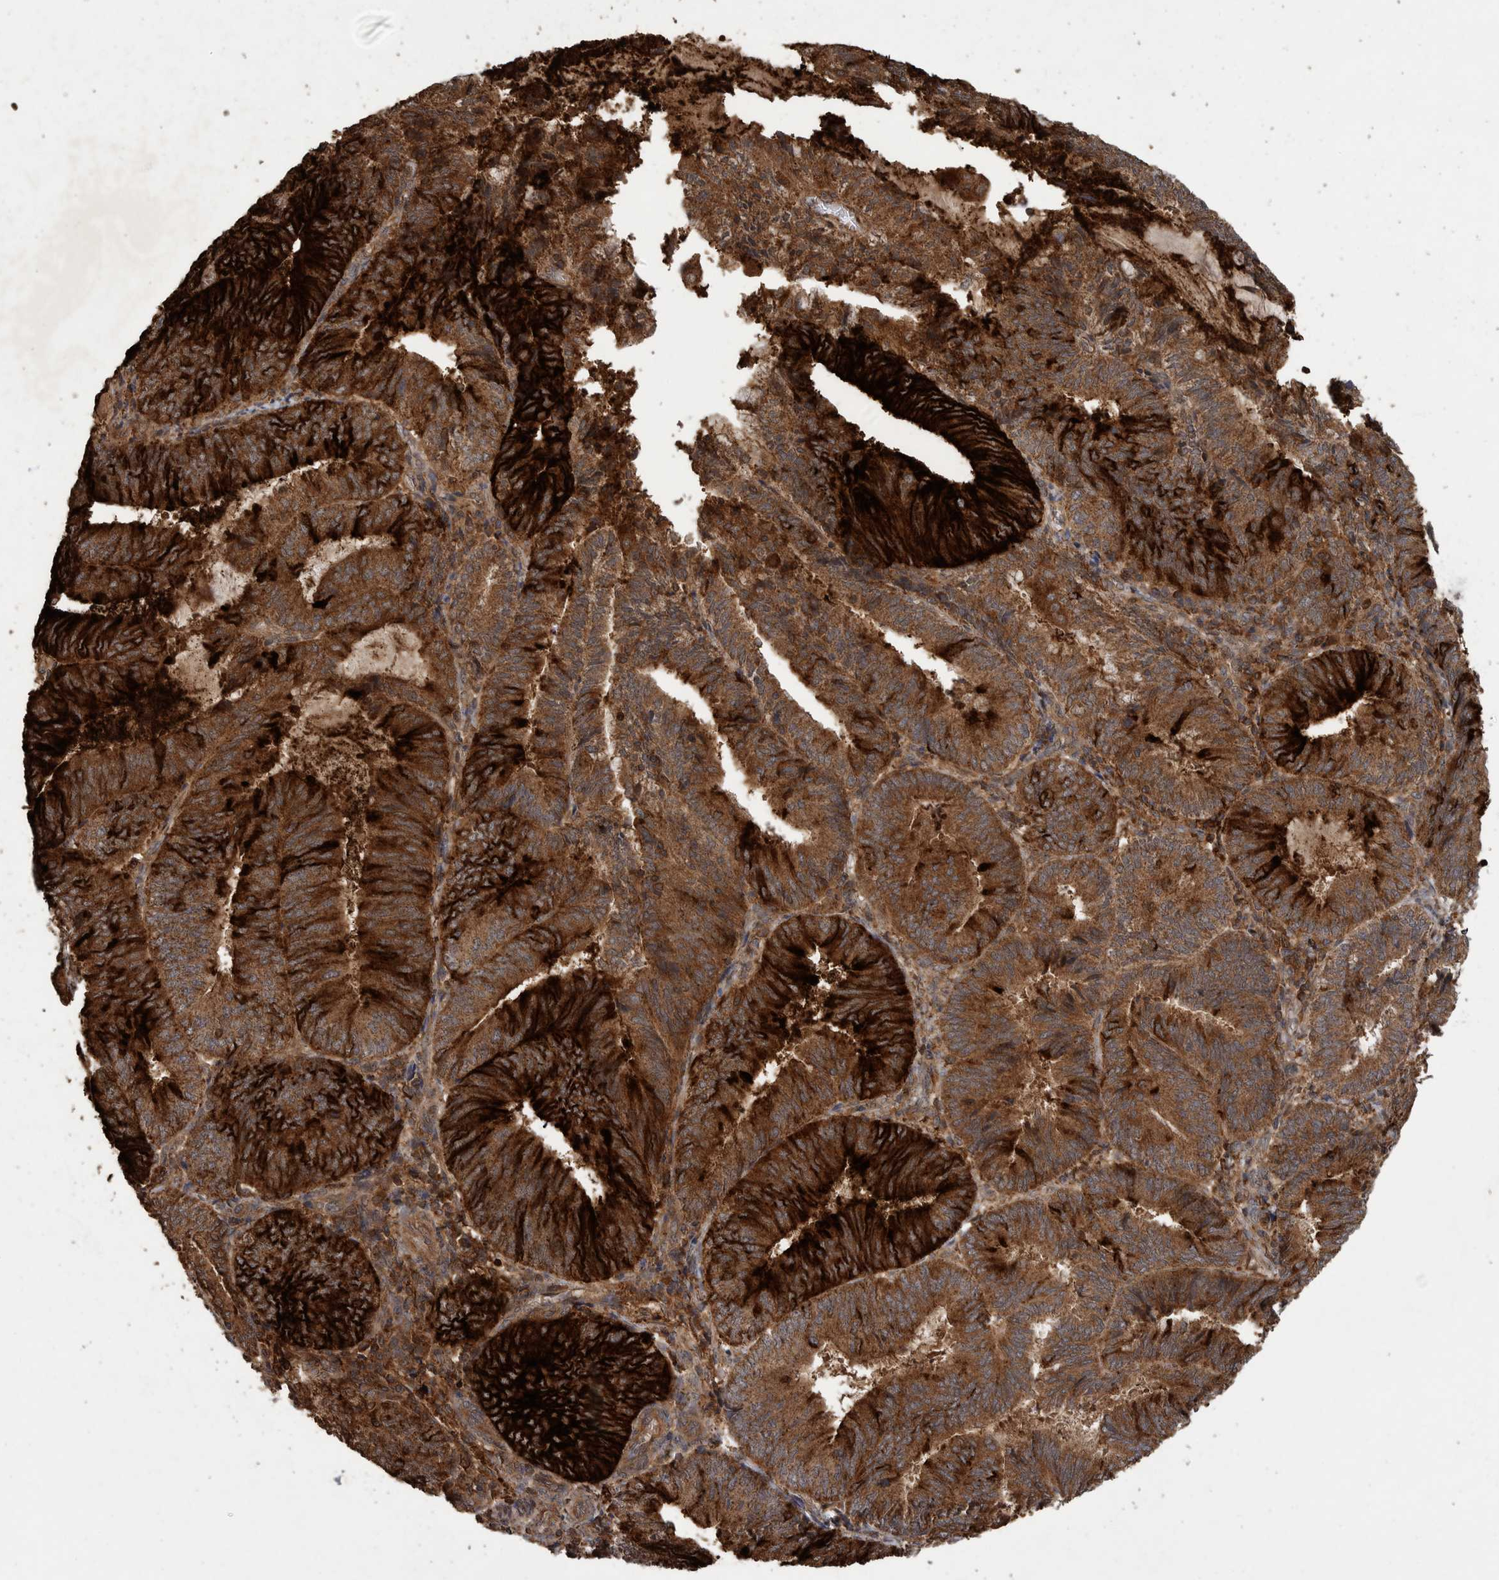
{"staining": {"intensity": "strong", "quantity": ">75%", "location": "cytoplasmic/membranous"}, "tissue": "endometrial cancer", "cell_type": "Tumor cells", "image_type": "cancer", "snomed": [{"axis": "morphology", "description": "Adenocarcinoma, NOS"}, {"axis": "topography", "description": "Endometrium"}], "caption": "Adenocarcinoma (endometrial) was stained to show a protein in brown. There is high levels of strong cytoplasmic/membranous staining in about >75% of tumor cells.", "gene": "TRIM16", "patient": {"sex": "female", "age": 81}}